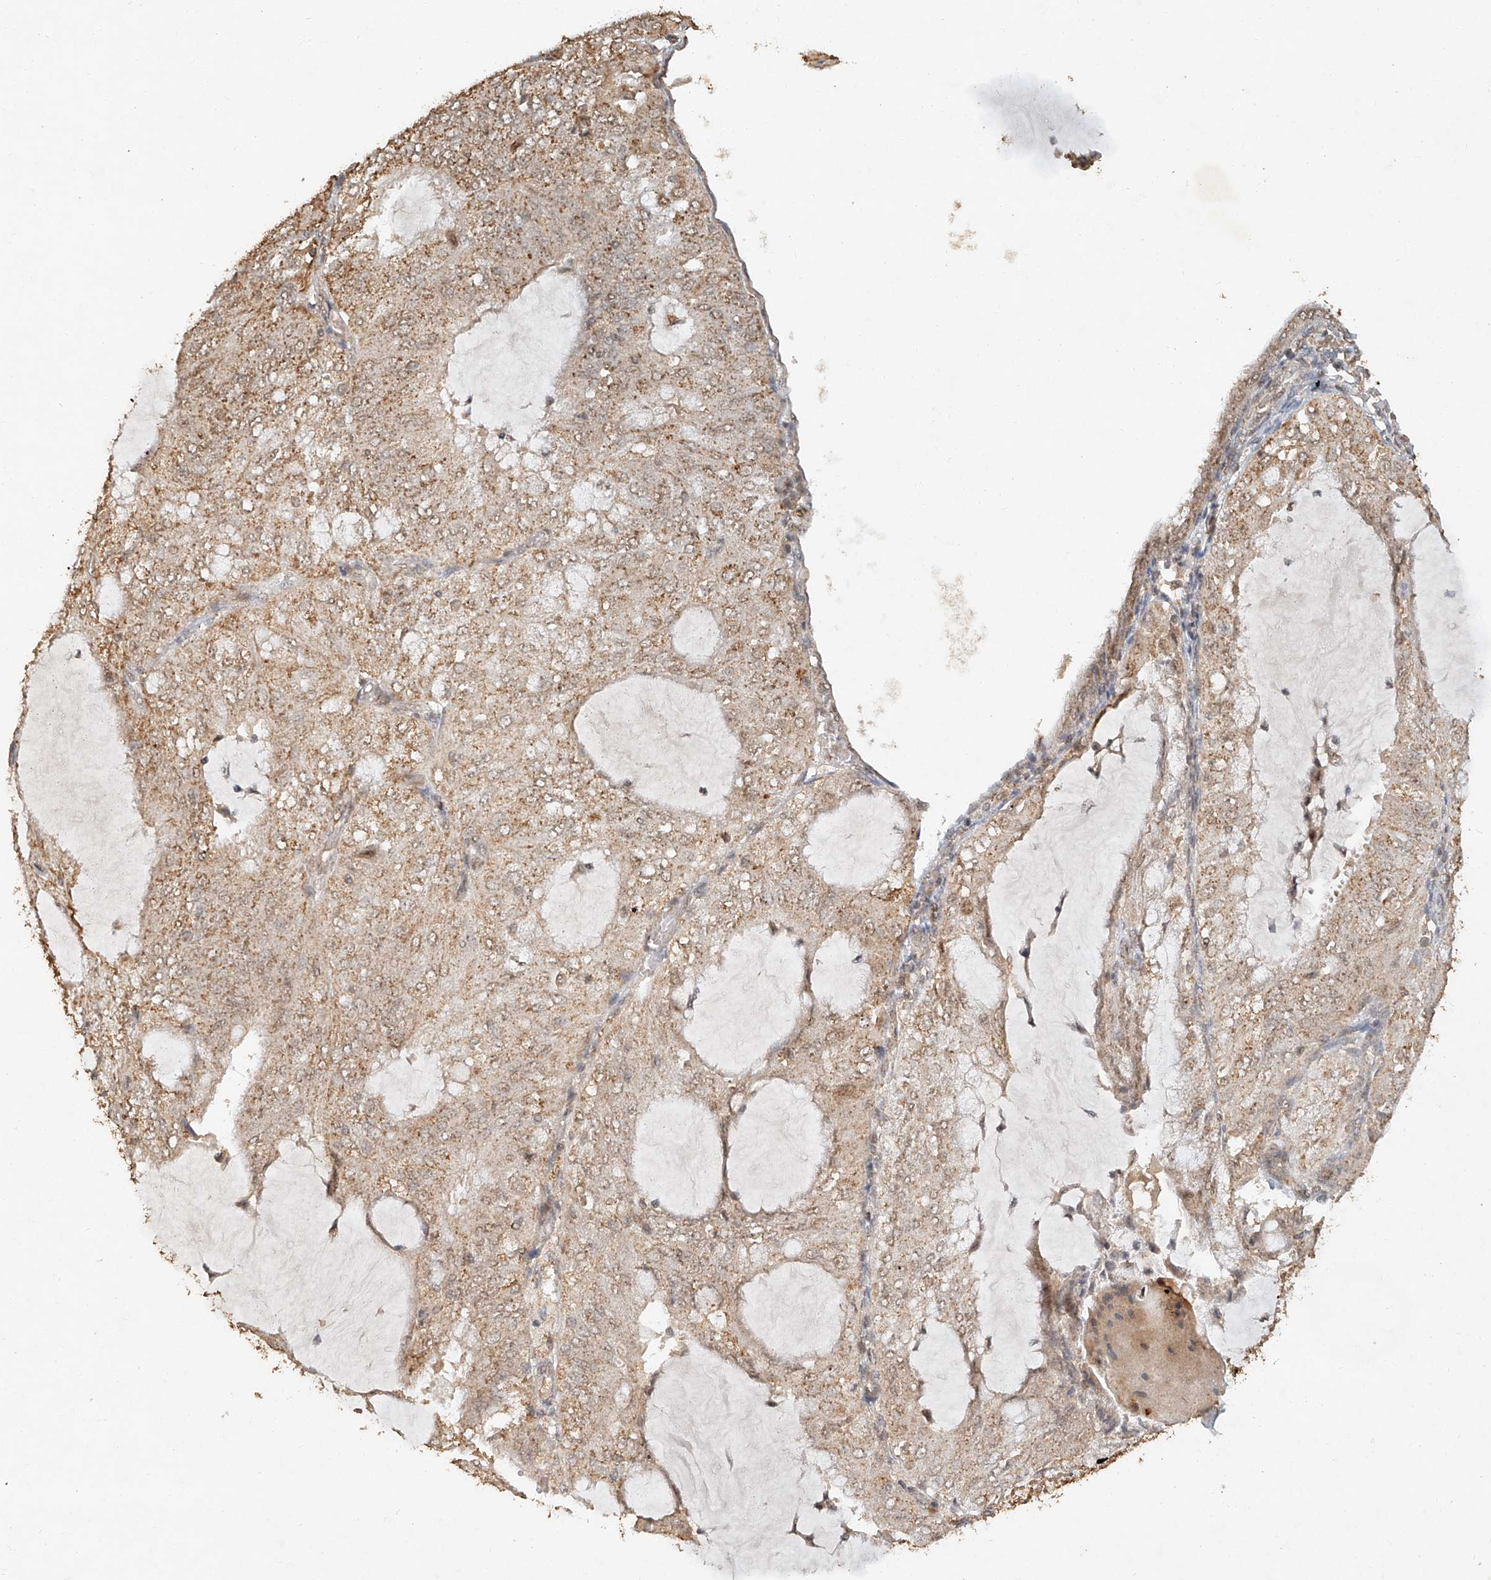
{"staining": {"intensity": "moderate", "quantity": ">75%", "location": "cytoplasmic/membranous"}, "tissue": "endometrial cancer", "cell_type": "Tumor cells", "image_type": "cancer", "snomed": [{"axis": "morphology", "description": "Adenocarcinoma, NOS"}, {"axis": "topography", "description": "Endometrium"}], "caption": "The immunohistochemical stain shows moderate cytoplasmic/membranous expression in tumor cells of endometrial cancer tissue.", "gene": "CXorf58", "patient": {"sex": "female", "age": 81}}